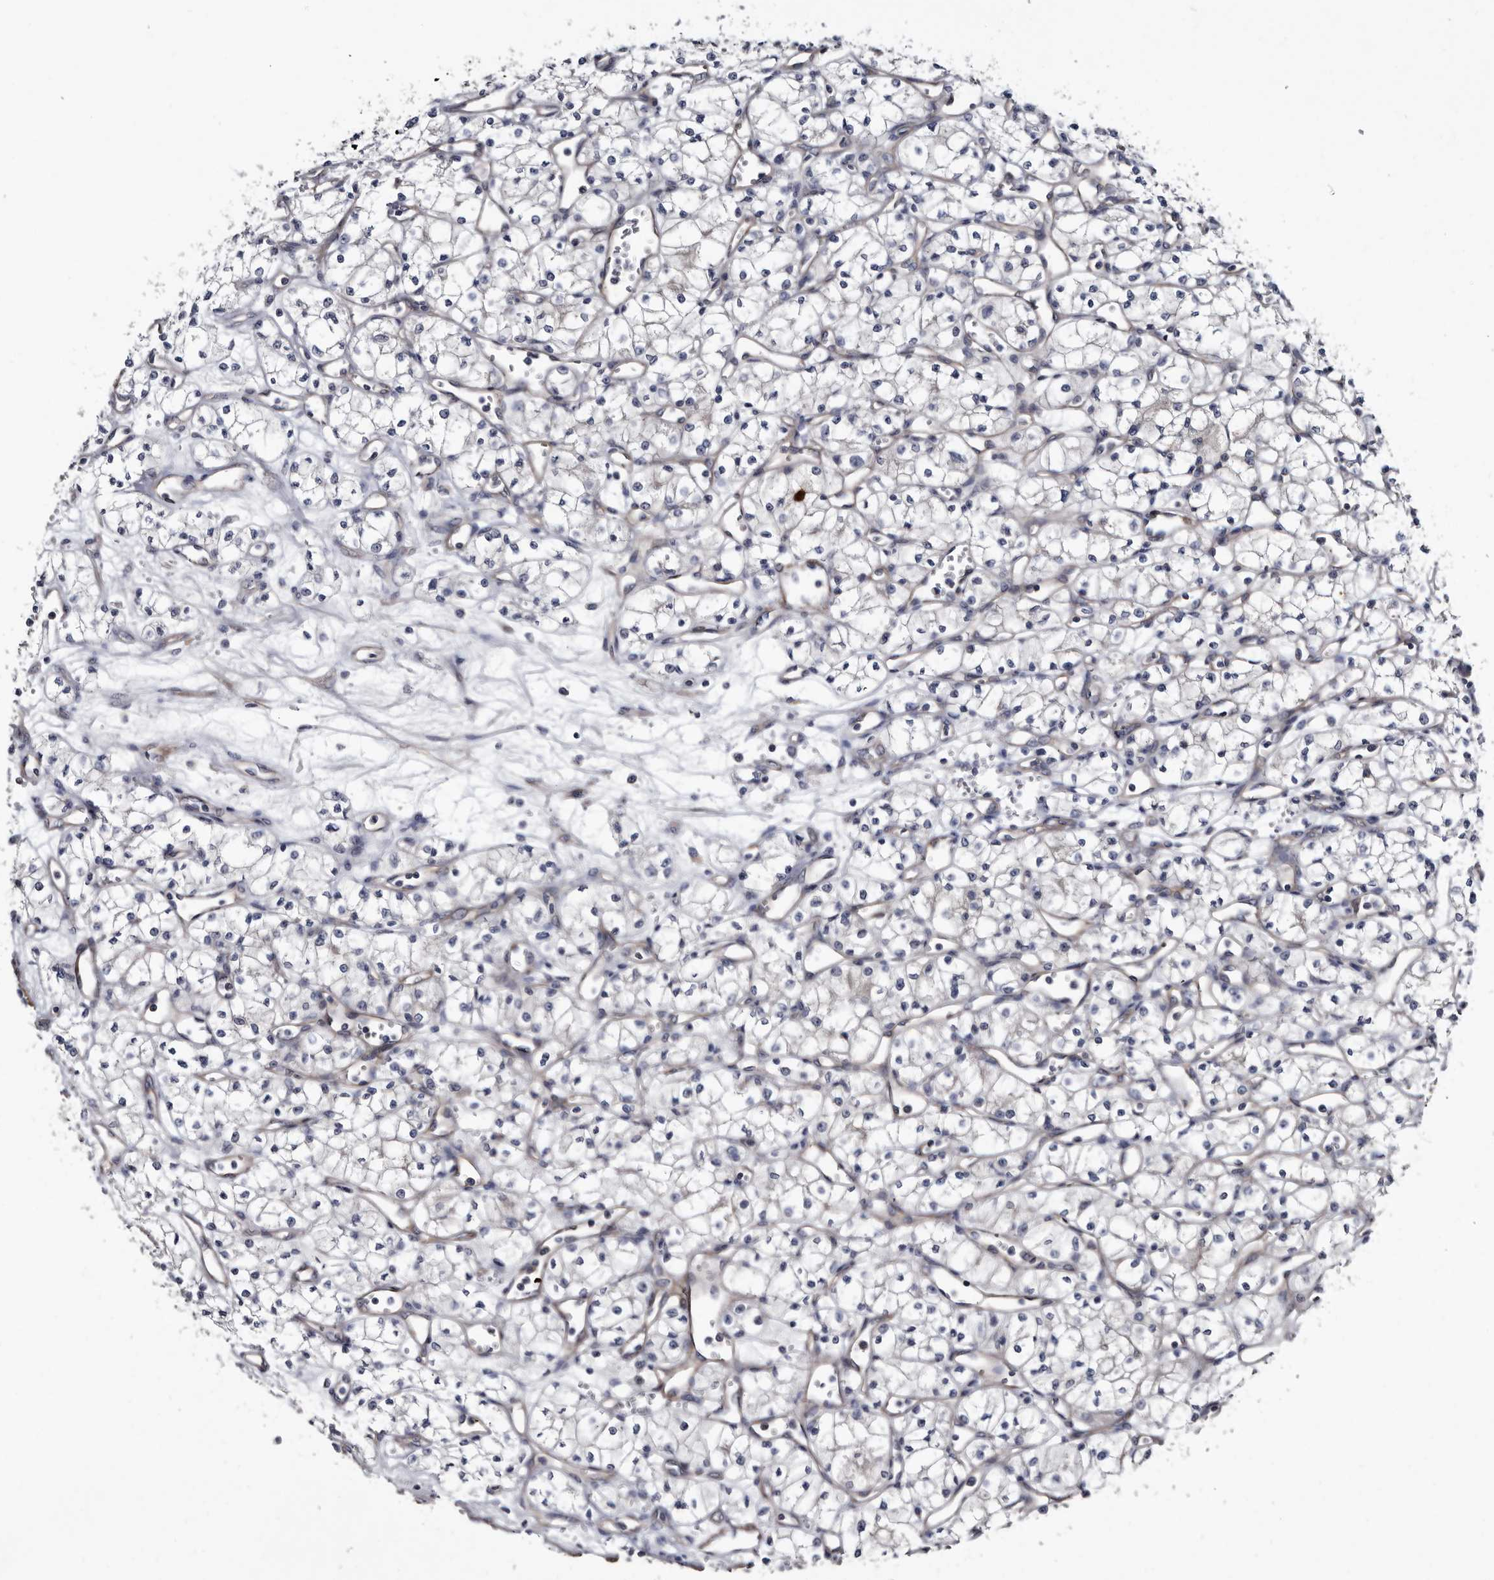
{"staining": {"intensity": "negative", "quantity": "none", "location": "none"}, "tissue": "renal cancer", "cell_type": "Tumor cells", "image_type": "cancer", "snomed": [{"axis": "morphology", "description": "Adenocarcinoma, NOS"}, {"axis": "topography", "description": "Kidney"}], "caption": "IHC of renal adenocarcinoma displays no expression in tumor cells.", "gene": "IARS1", "patient": {"sex": "male", "age": 59}}